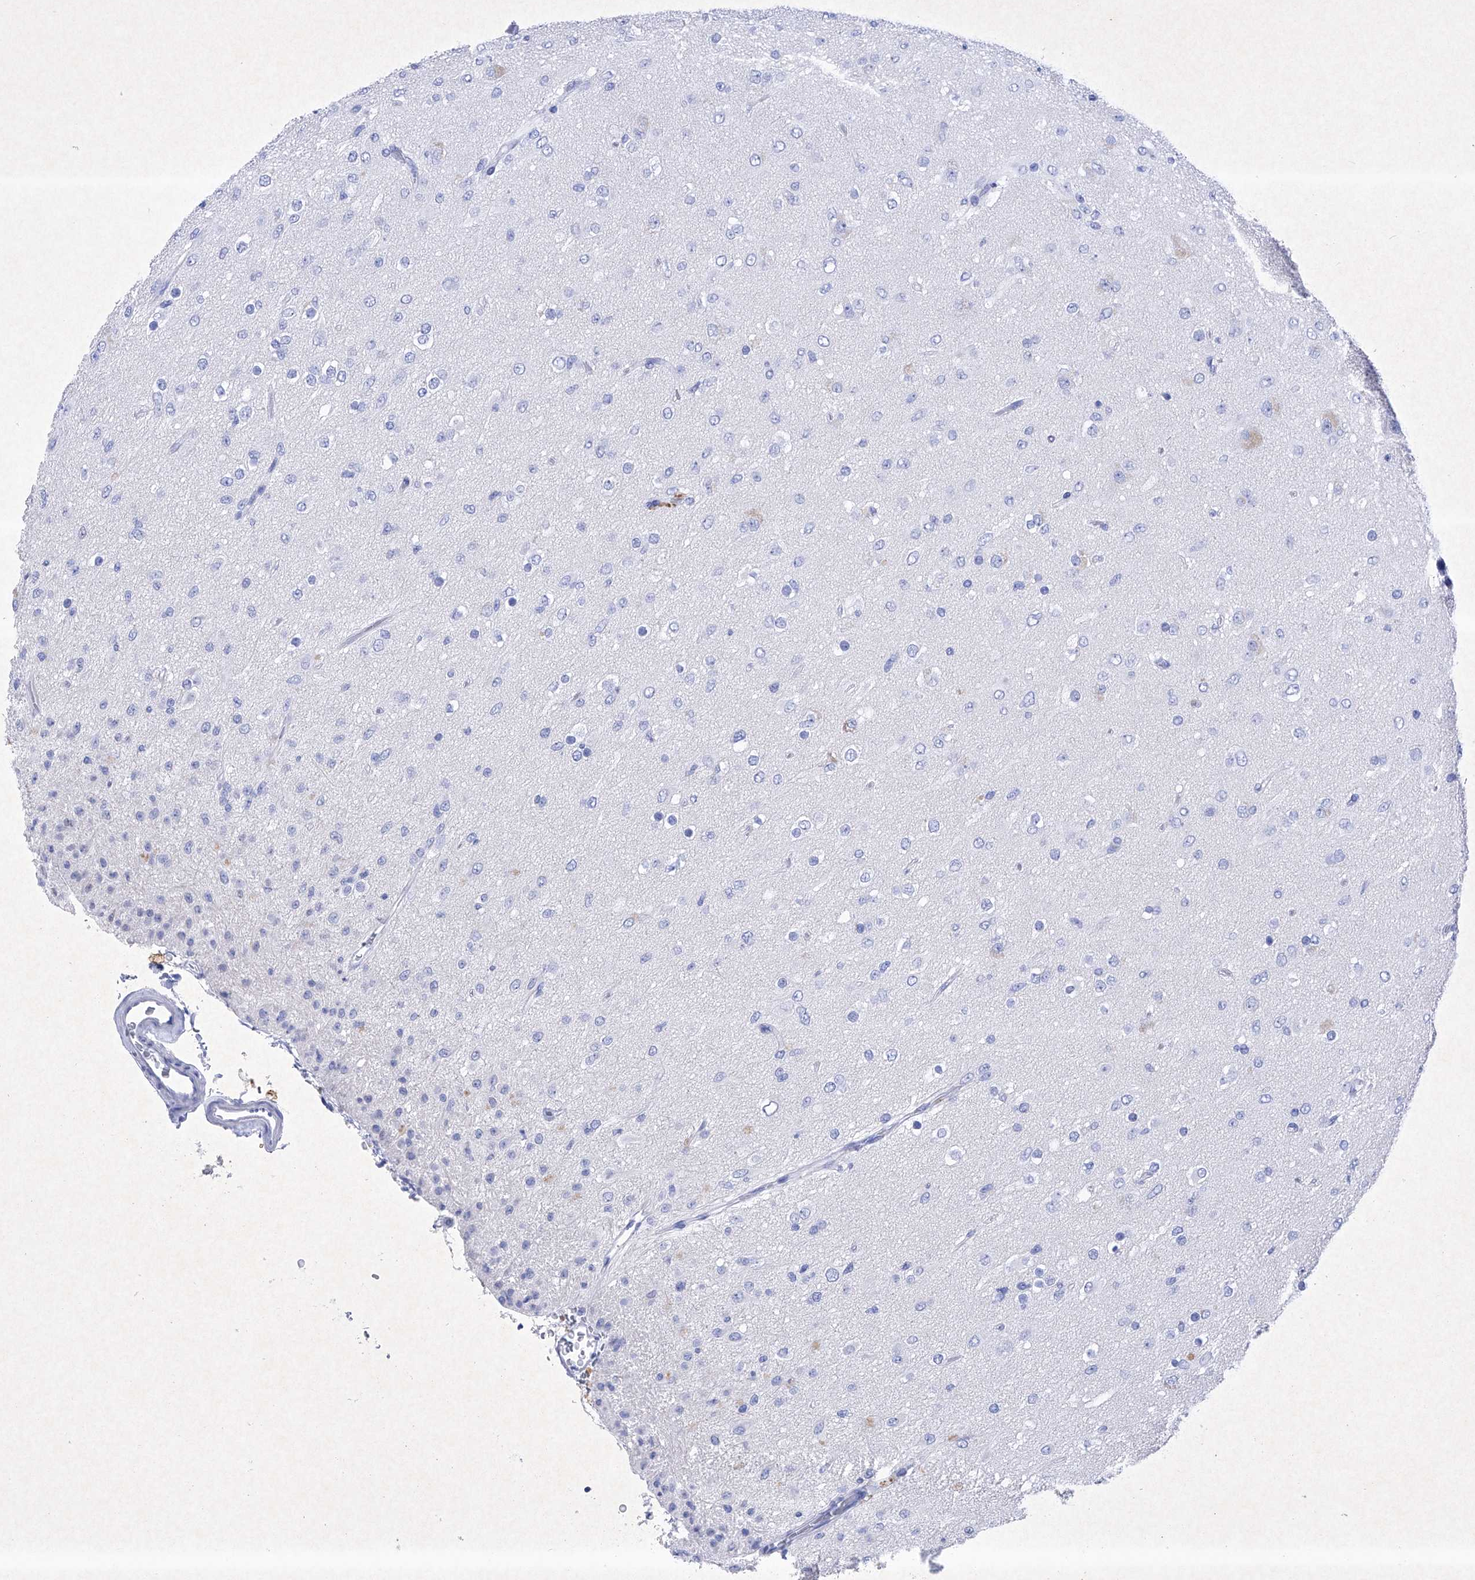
{"staining": {"intensity": "negative", "quantity": "none", "location": "none"}, "tissue": "glioma", "cell_type": "Tumor cells", "image_type": "cancer", "snomed": [{"axis": "morphology", "description": "Glioma, malignant, Low grade"}, {"axis": "topography", "description": "Brain"}], "caption": "A high-resolution histopathology image shows immunohistochemistry staining of glioma, which shows no significant staining in tumor cells. (IHC, brightfield microscopy, high magnification).", "gene": "BARX2", "patient": {"sex": "male", "age": 65}}